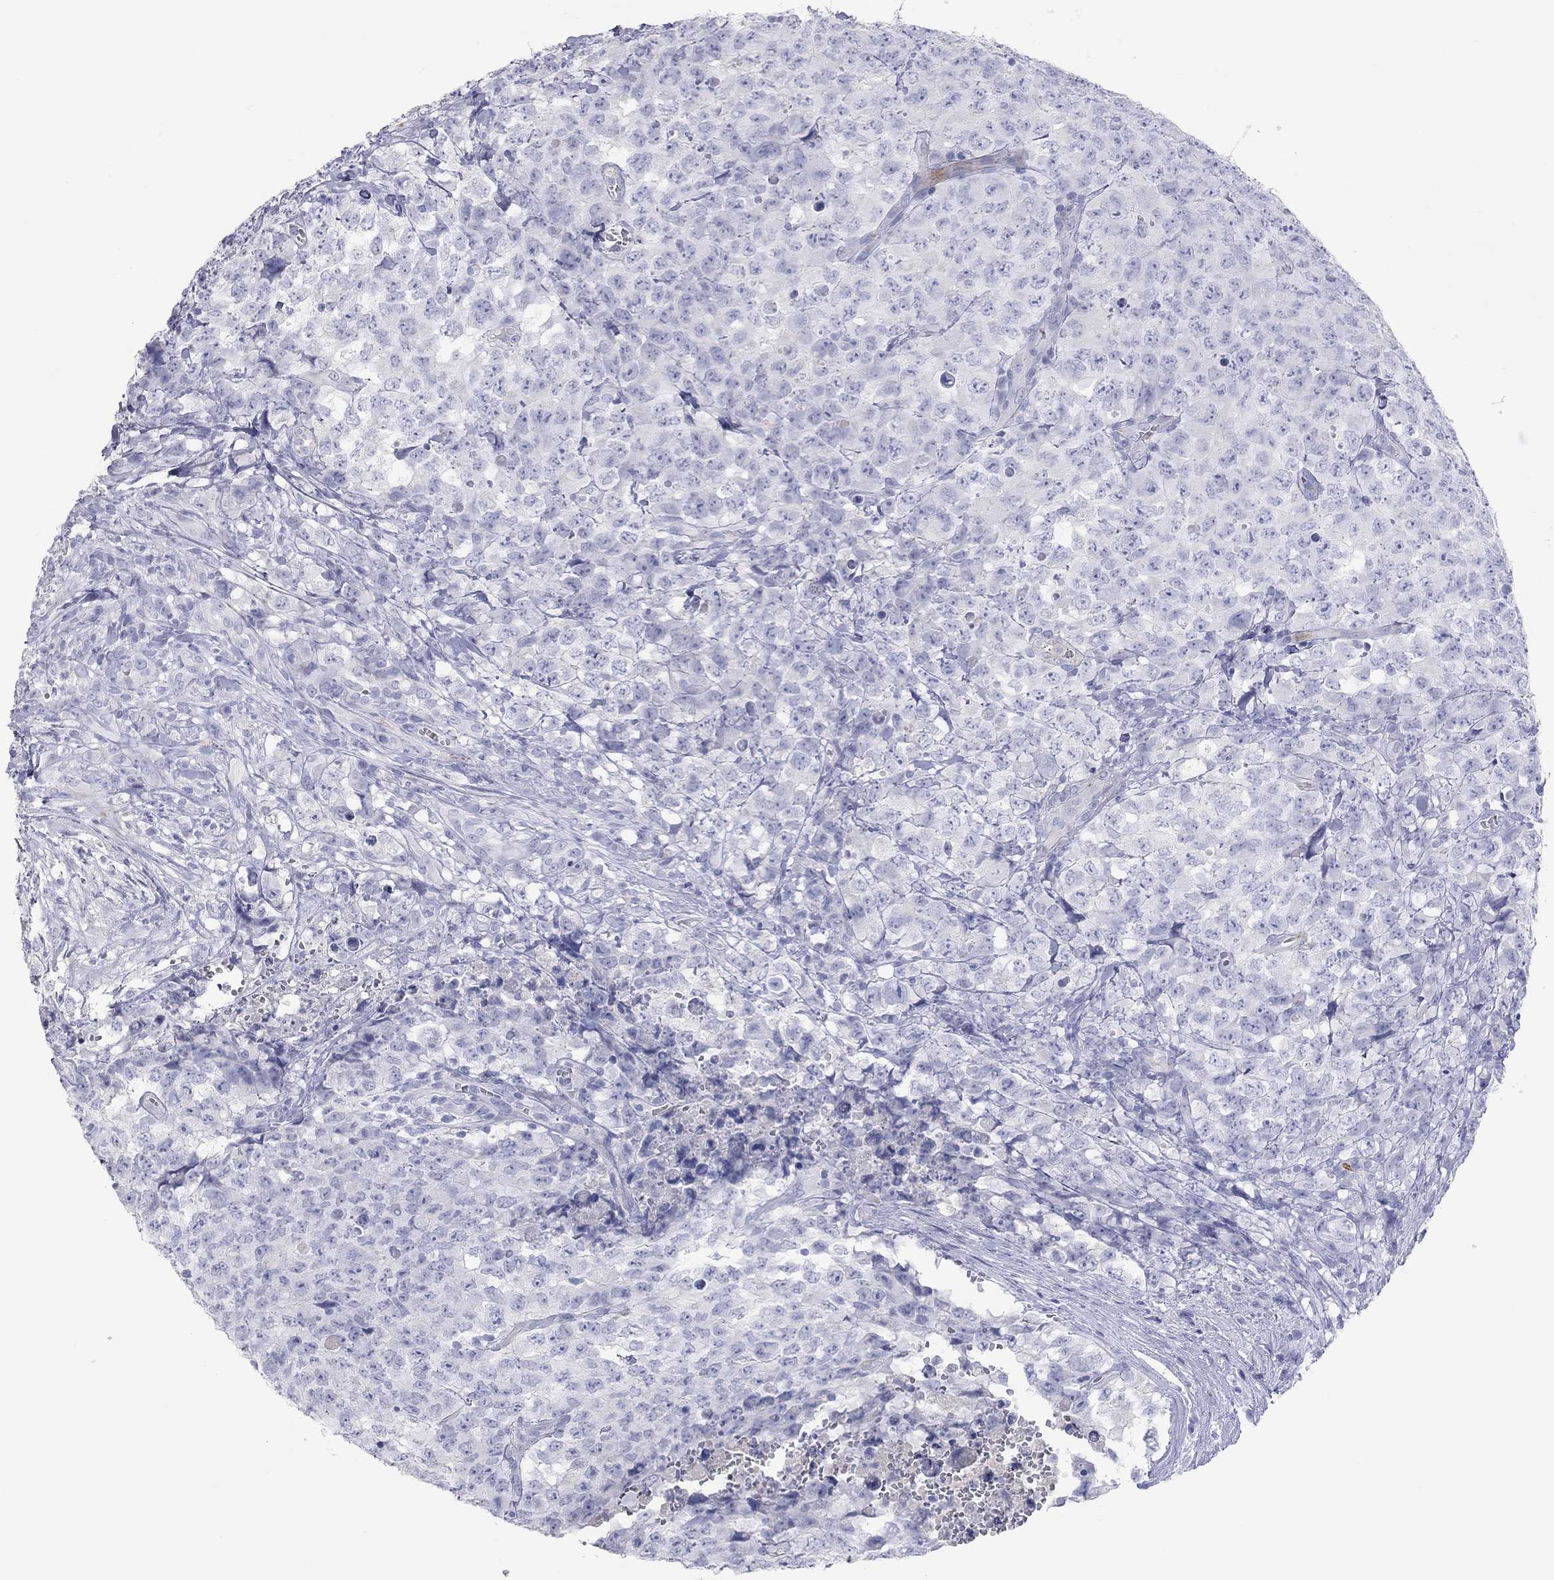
{"staining": {"intensity": "negative", "quantity": "none", "location": "none"}, "tissue": "testis cancer", "cell_type": "Tumor cells", "image_type": "cancer", "snomed": [{"axis": "morphology", "description": "Carcinoma, Embryonal, NOS"}, {"axis": "topography", "description": "Testis"}], "caption": "High magnification brightfield microscopy of embryonal carcinoma (testis) stained with DAB (brown) and counterstained with hematoxylin (blue): tumor cells show no significant positivity.", "gene": "PCDHGC5", "patient": {"sex": "male", "age": 23}}